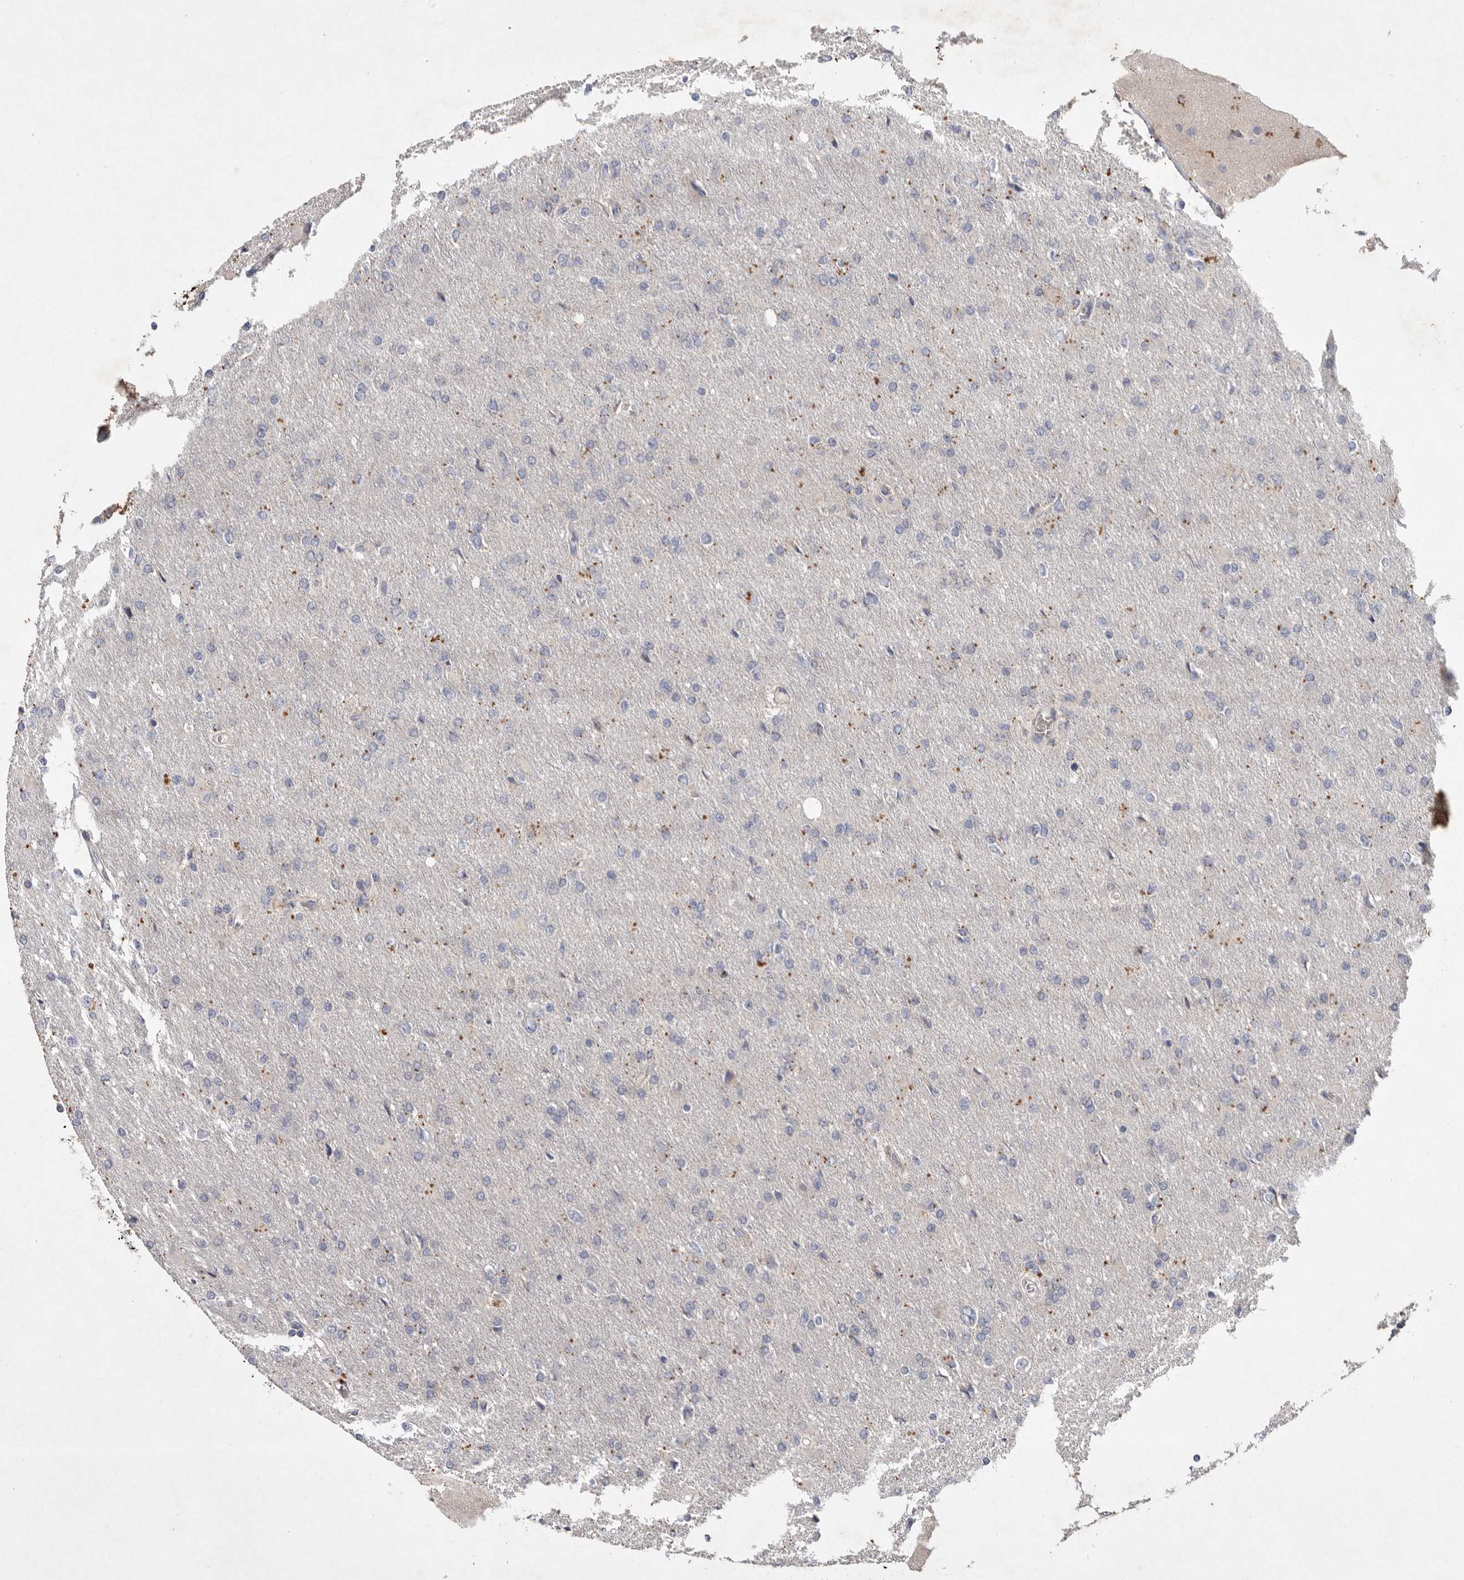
{"staining": {"intensity": "negative", "quantity": "none", "location": "none"}, "tissue": "glioma", "cell_type": "Tumor cells", "image_type": "cancer", "snomed": [{"axis": "morphology", "description": "Glioma, malignant, High grade"}, {"axis": "topography", "description": "Cerebral cortex"}], "caption": "Immunohistochemical staining of human malignant high-grade glioma demonstrates no significant expression in tumor cells. (Stains: DAB (3,3'-diaminobenzidine) immunohistochemistry with hematoxylin counter stain, Microscopy: brightfield microscopy at high magnification).", "gene": "TNFSF14", "patient": {"sex": "female", "age": 36}}